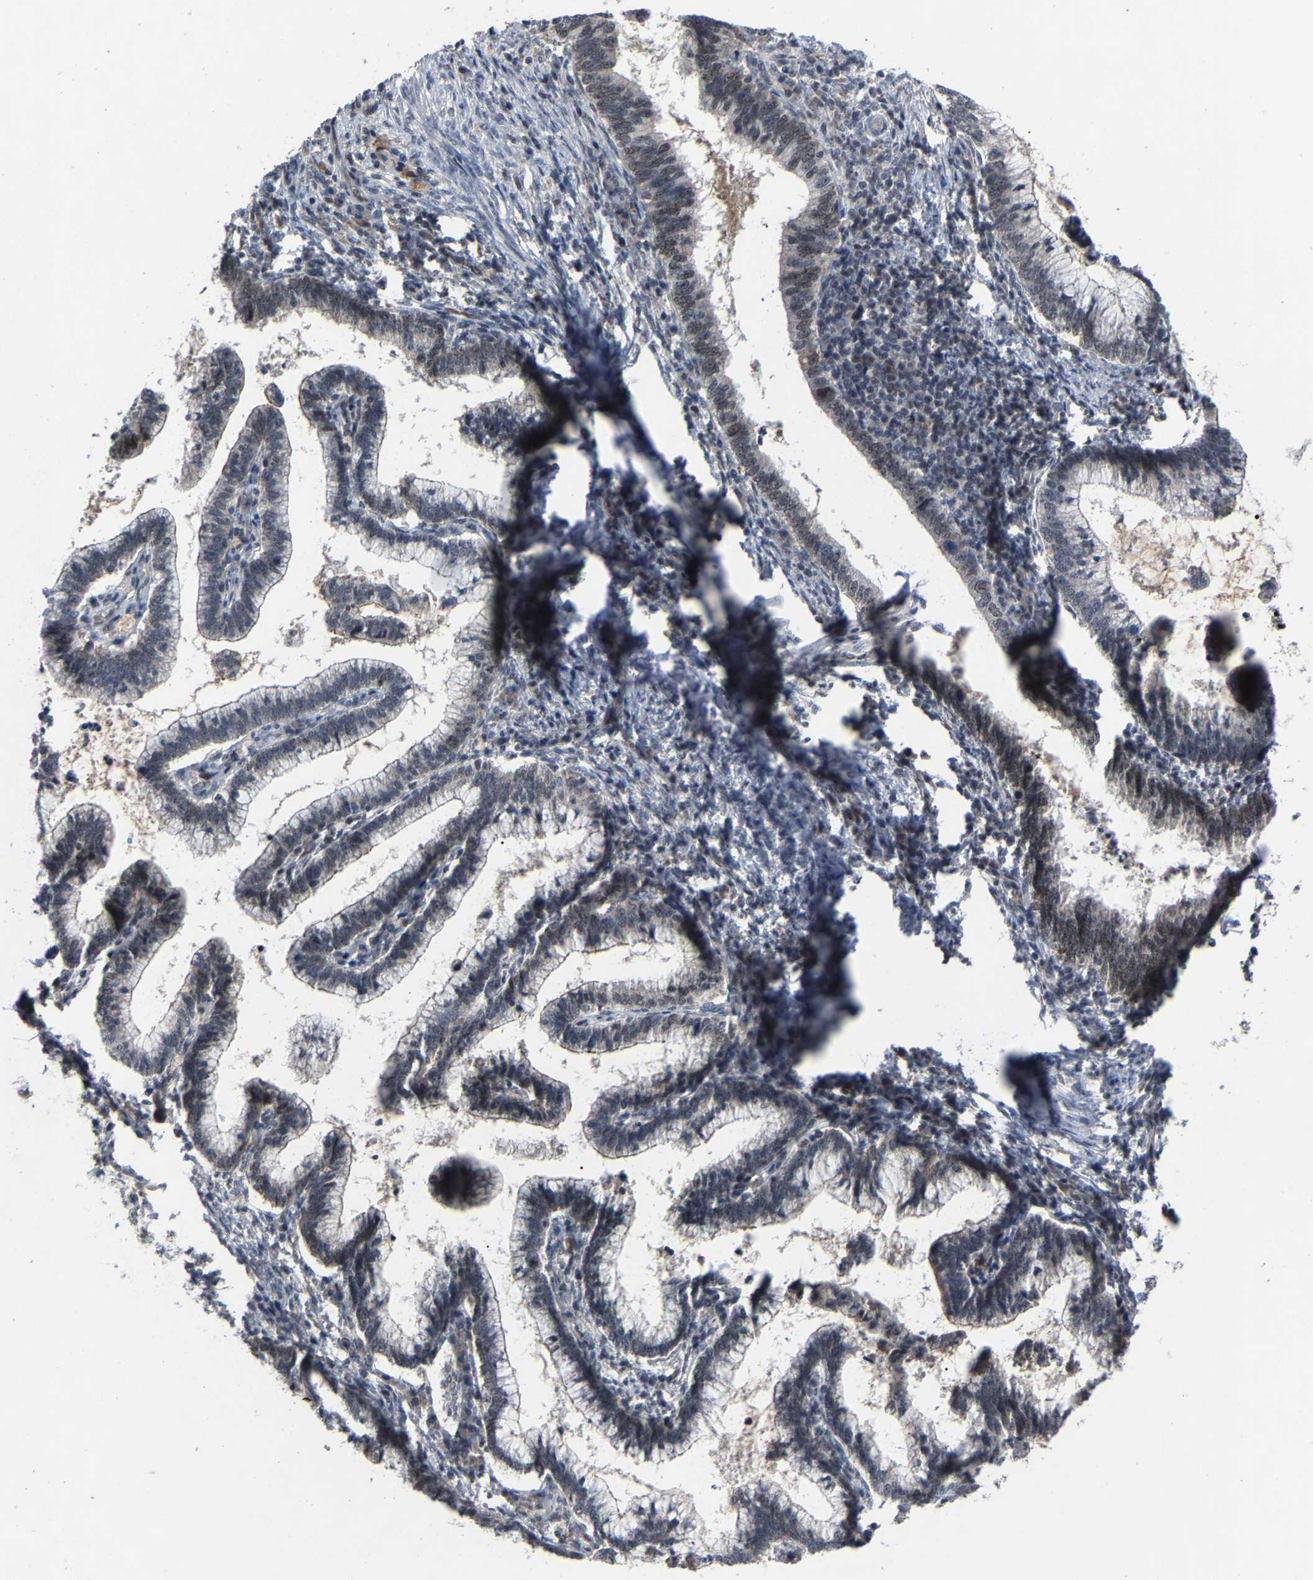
{"staining": {"intensity": "weak", "quantity": "<25%", "location": "nuclear"}, "tissue": "cervical cancer", "cell_type": "Tumor cells", "image_type": "cancer", "snomed": [{"axis": "morphology", "description": "Adenocarcinoma, NOS"}, {"axis": "topography", "description": "Cervix"}], "caption": "This is a micrograph of immunohistochemistry (IHC) staining of cervical cancer (adenocarcinoma), which shows no positivity in tumor cells.", "gene": "LSM8", "patient": {"sex": "female", "age": 36}}